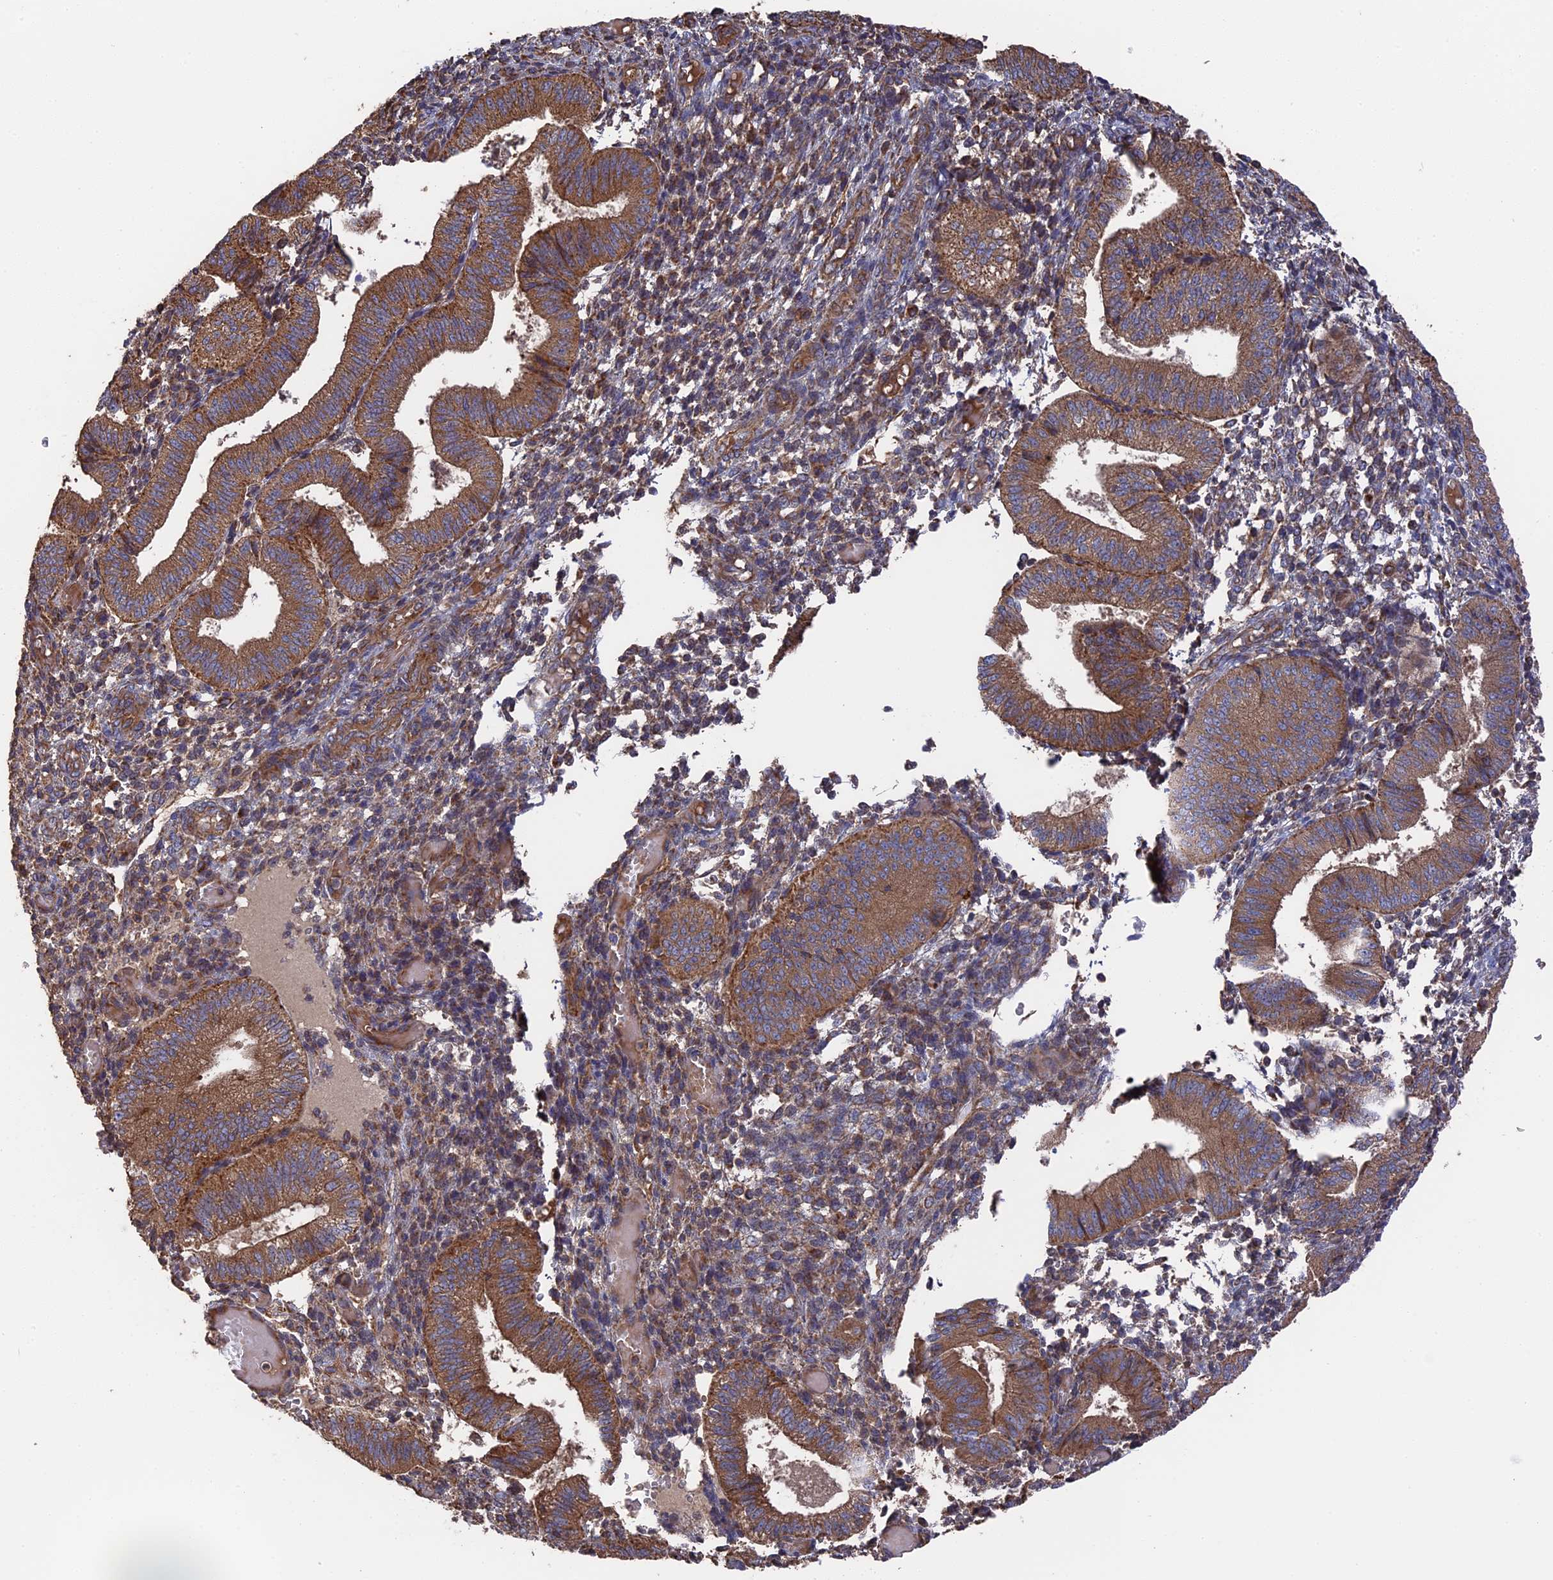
{"staining": {"intensity": "moderate", "quantity": ">75%", "location": "cytoplasmic/membranous"}, "tissue": "endometrium", "cell_type": "Cells in endometrial stroma", "image_type": "normal", "snomed": [{"axis": "morphology", "description": "Normal tissue, NOS"}, {"axis": "topography", "description": "Endometrium"}], "caption": "This micrograph reveals immunohistochemistry (IHC) staining of unremarkable endometrium, with medium moderate cytoplasmic/membranous expression in about >75% of cells in endometrial stroma.", "gene": "TELO2", "patient": {"sex": "female", "age": 34}}